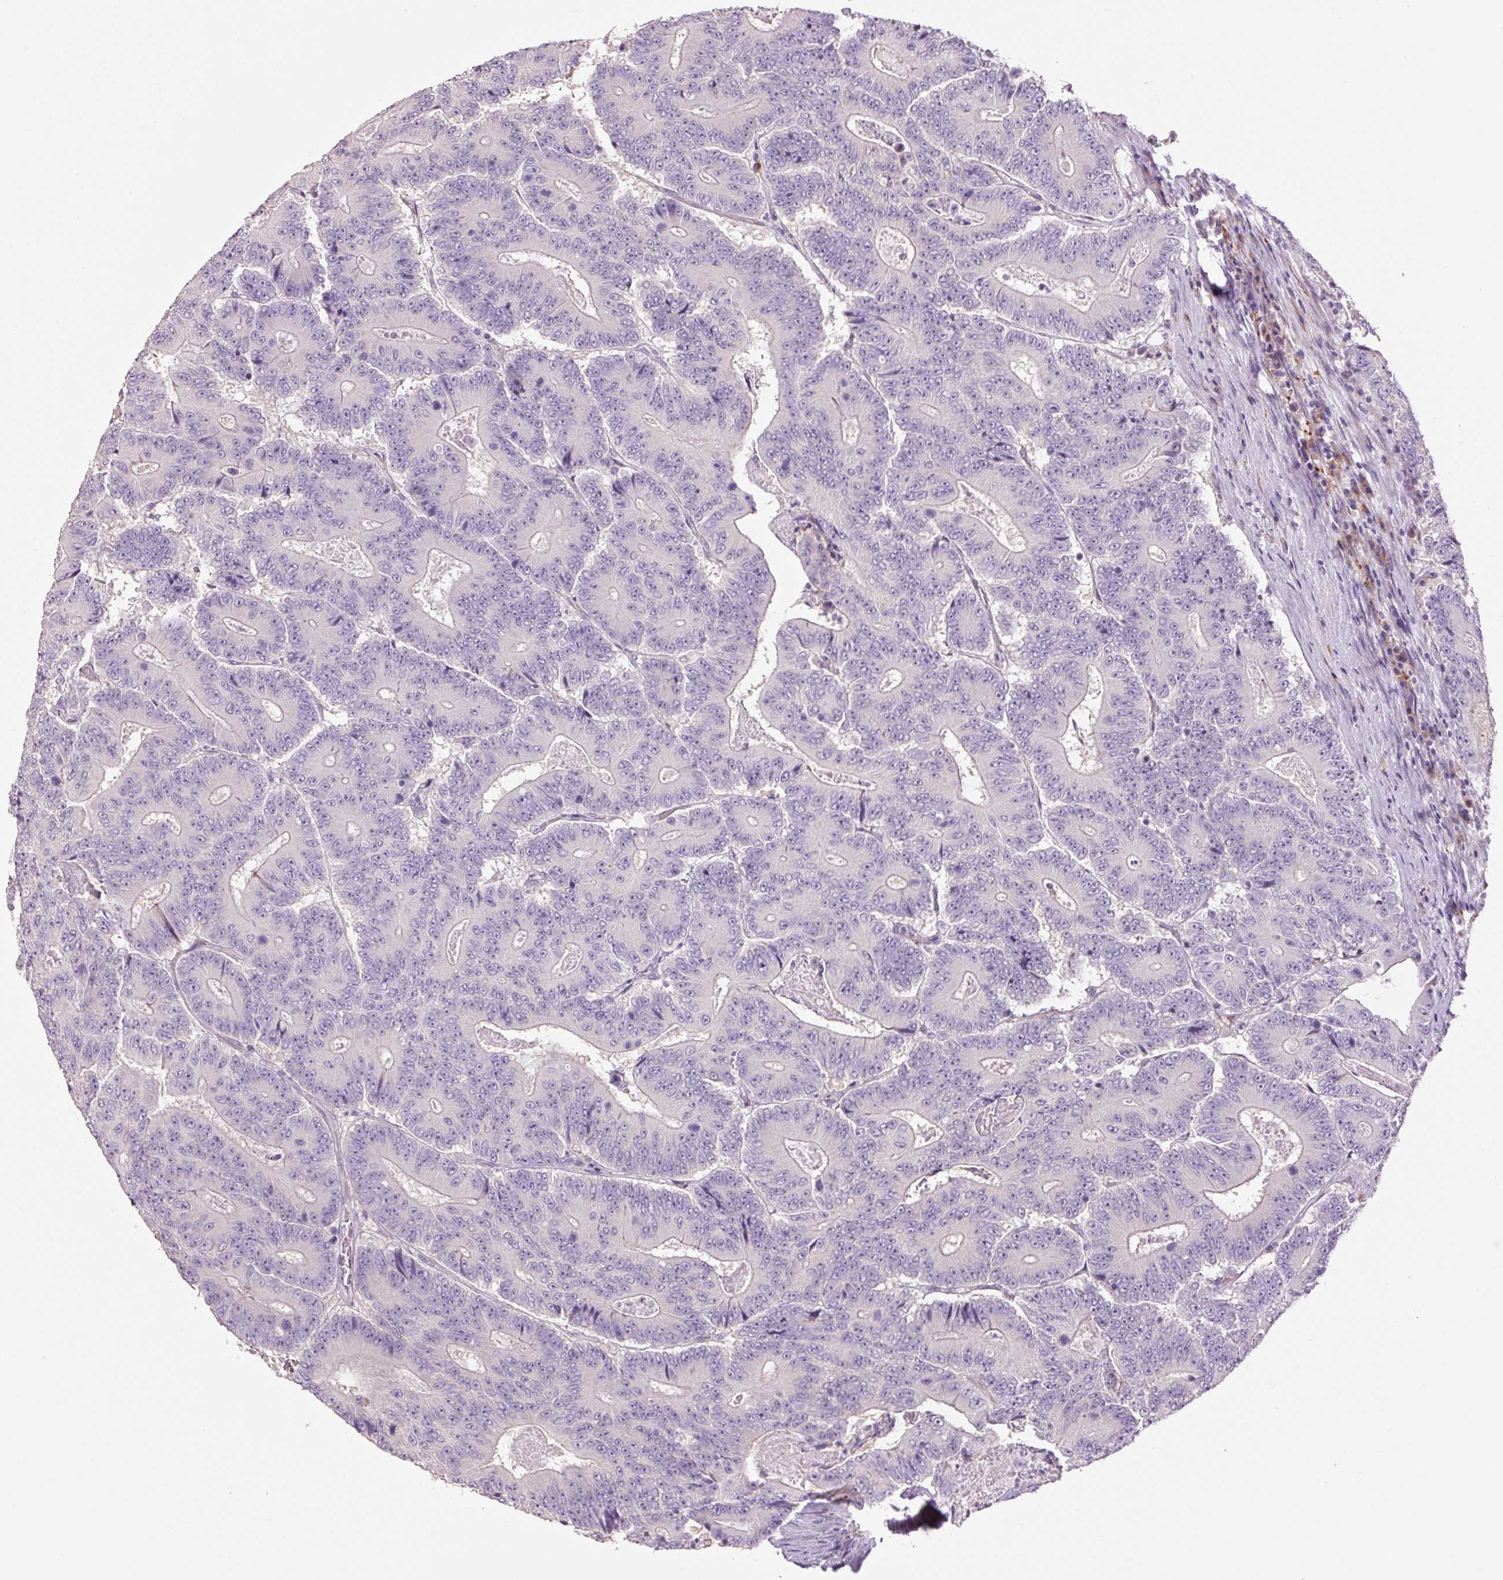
{"staining": {"intensity": "negative", "quantity": "none", "location": "none"}, "tissue": "colorectal cancer", "cell_type": "Tumor cells", "image_type": "cancer", "snomed": [{"axis": "morphology", "description": "Adenocarcinoma, NOS"}, {"axis": "topography", "description": "Colon"}], "caption": "High magnification brightfield microscopy of colorectal cancer (adenocarcinoma) stained with DAB (brown) and counterstained with hematoxylin (blue): tumor cells show no significant positivity.", "gene": "HAX1", "patient": {"sex": "male", "age": 83}}